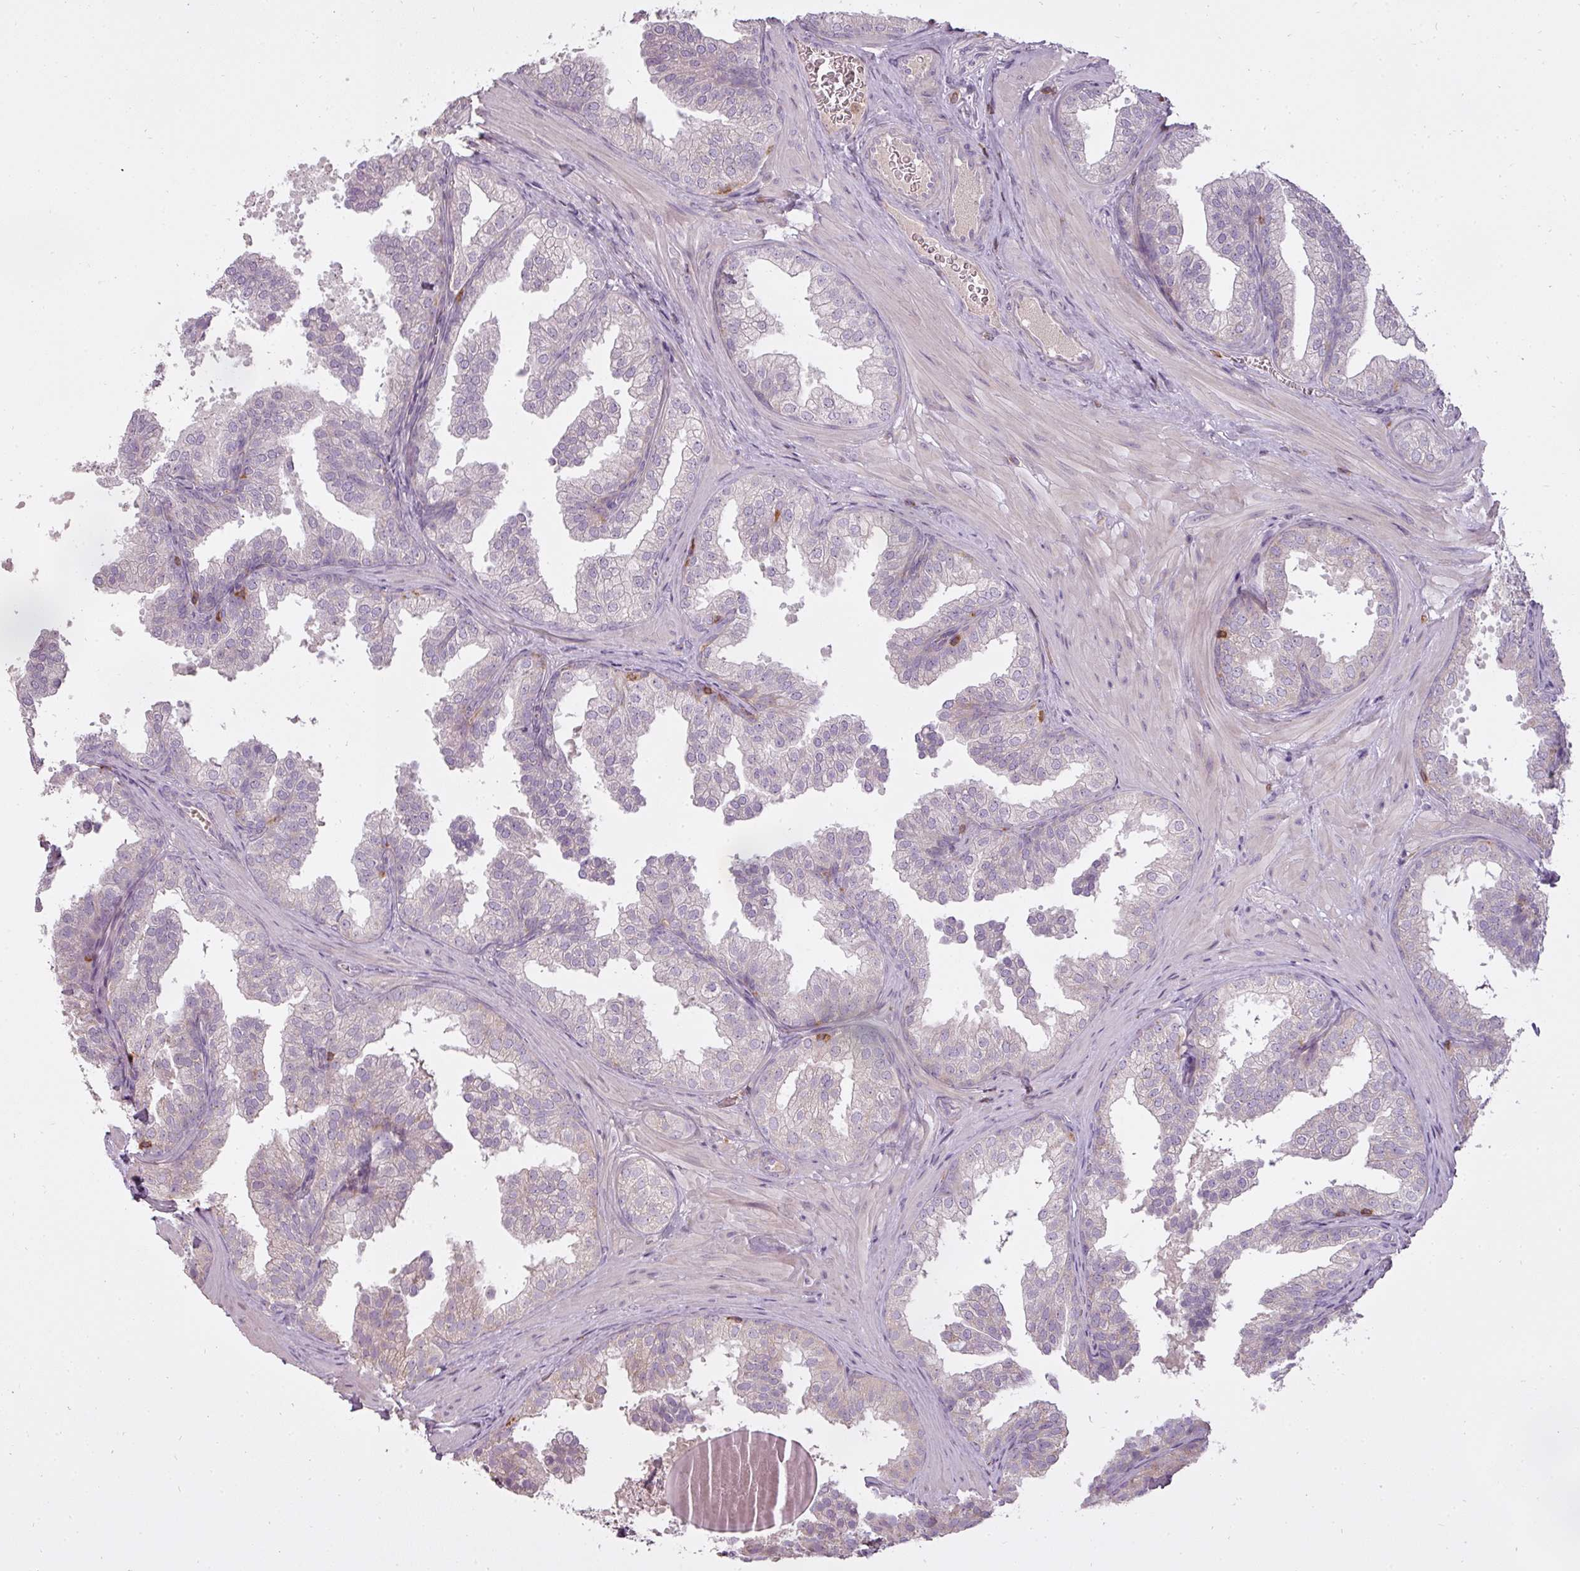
{"staining": {"intensity": "negative", "quantity": "none", "location": "none"}, "tissue": "prostate", "cell_type": "Glandular cells", "image_type": "normal", "snomed": [{"axis": "morphology", "description": "Normal tissue, NOS"}, {"axis": "topography", "description": "Prostate"}], "caption": "DAB (3,3'-diaminobenzidine) immunohistochemical staining of unremarkable human prostate demonstrates no significant staining in glandular cells. The staining was performed using DAB to visualize the protein expression in brown, while the nuclei were stained in blue with hematoxylin (Magnification: 20x).", "gene": "STK4", "patient": {"sex": "male", "age": 37}}